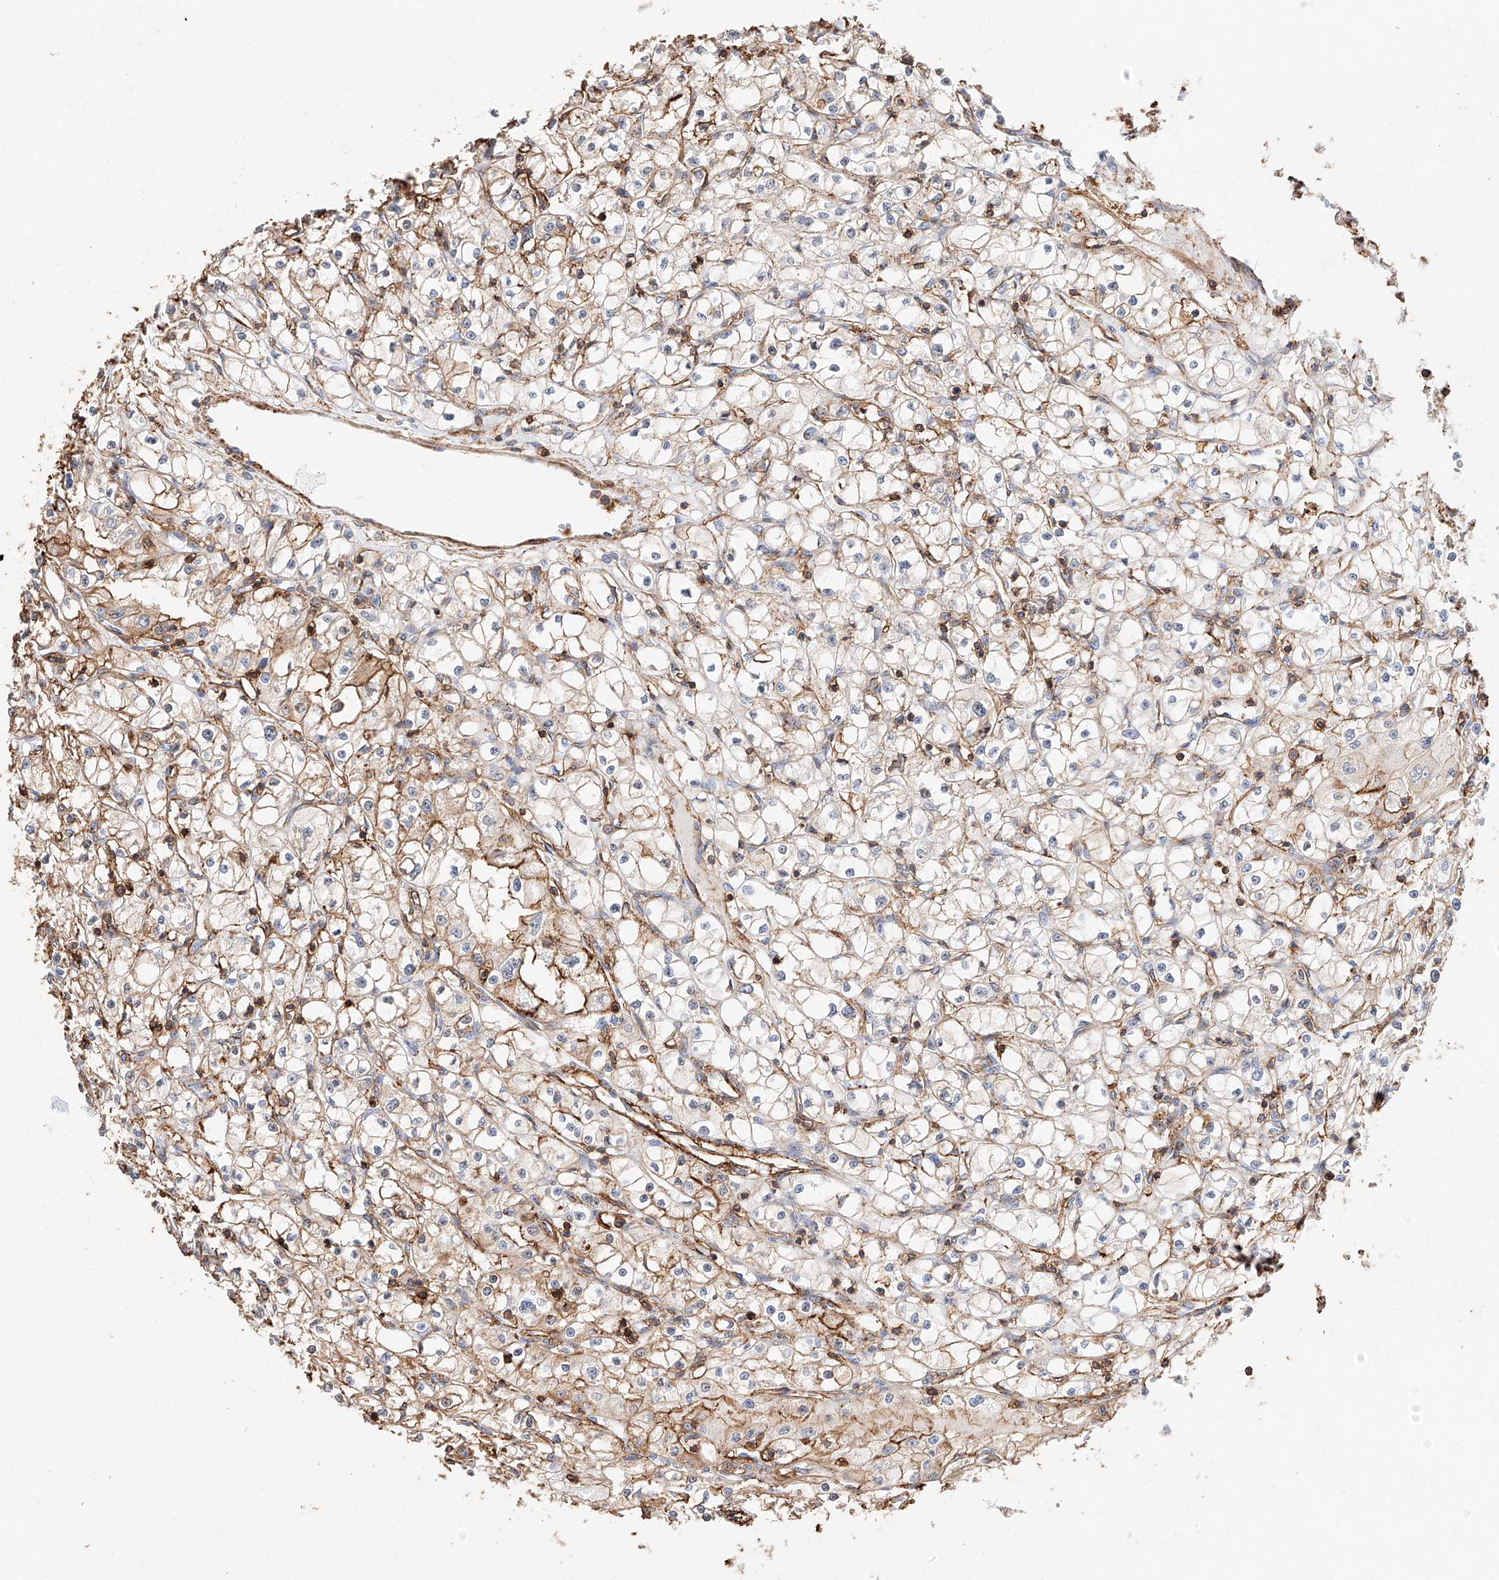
{"staining": {"intensity": "moderate", "quantity": "<25%", "location": "cytoplasmic/membranous"}, "tissue": "renal cancer", "cell_type": "Tumor cells", "image_type": "cancer", "snomed": [{"axis": "morphology", "description": "Adenocarcinoma, NOS"}, {"axis": "topography", "description": "Kidney"}], "caption": "Protein staining by IHC reveals moderate cytoplasmic/membranous staining in approximately <25% of tumor cells in adenocarcinoma (renal).", "gene": "WFS1", "patient": {"sex": "male", "age": 56}}